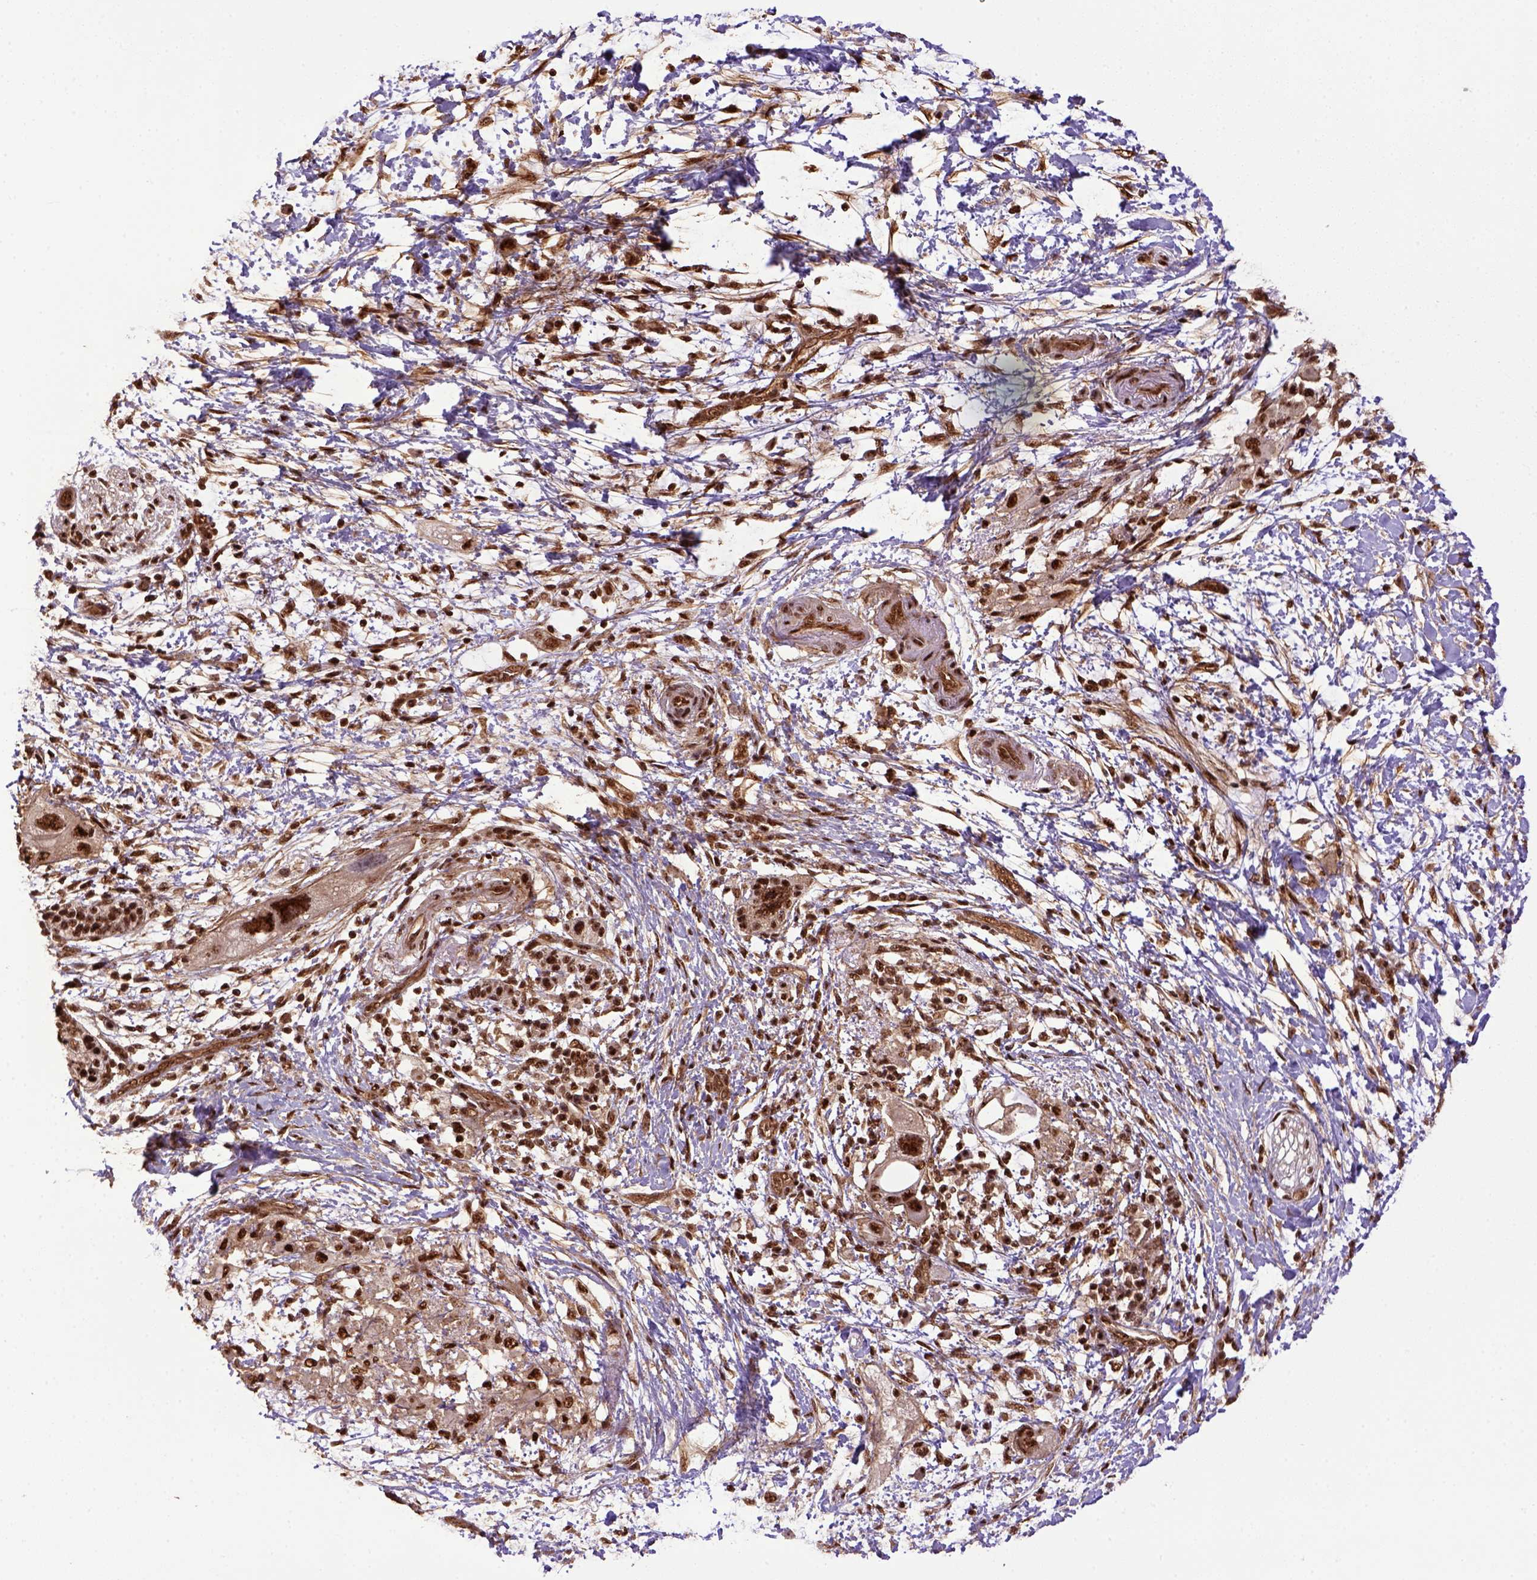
{"staining": {"intensity": "strong", "quantity": ">75%", "location": "nuclear"}, "tissue": "pancreatic cancer", "cell_type": "Tumor cells", "image_type": "cancer", "snomed": [{"axis": "morphology", "description": "Adenocarcinoma, NOS"}, {"axis": "topography", "description": "Pancreas"}], "caption": "The photomicrograph exhibits staining of pancreatic cancer (adenocarcinoma), revealing strong nuclear protein positivity (brown color) within tumor cells. (Stains: DAB (3,3'-diaminobenzidine) in brown, nuclei in blue, Microscopy: brightfield microscopy at high magnification).", "gene": "PPIG", "patient": {"sex": "female", "age": 72}}